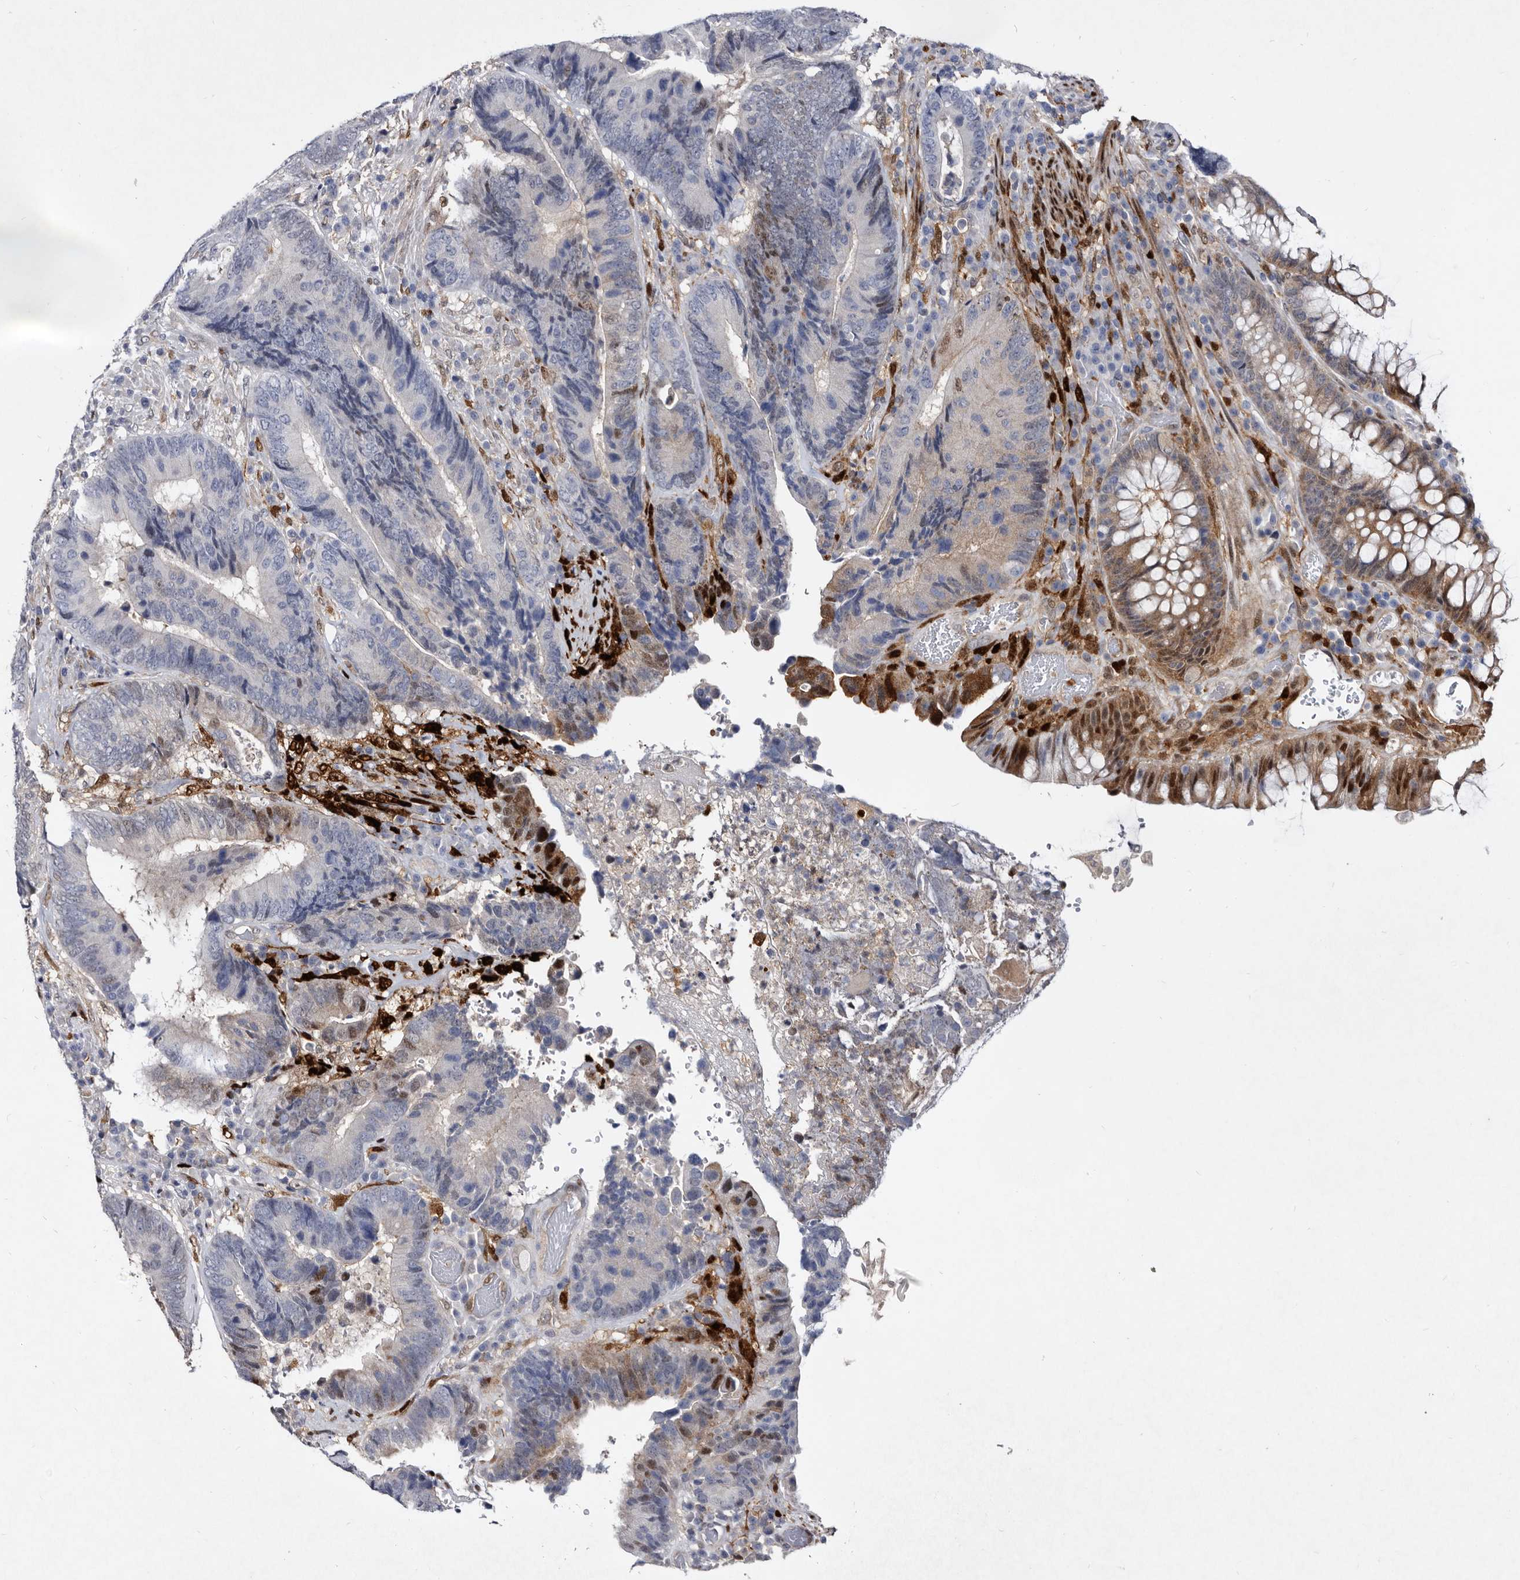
{"staining": {"intensity": "moderate", "quantity": "<25%", "location": "cytoplasmic/membranous,nuclear"}, "tissue": "colorectal cancer", "cell_type": "Tumor cells", "image_type": "cancer", "snomed": [{"axis": "morphology", "description": "Adenocarcinoma, NOS"}, {"axis": "topography", "description": "Rectum"}], "caption": "A photomicrograph showing moderate cytoplasmic/membranous and nuclear expression in about <25% of tumor cells in colorectal cancer (adenocarcinoma), as visualized by brown immunohistochemical staining.", "gene": "SERPINB8", "patient": {"sex": "female", "age": 89}}